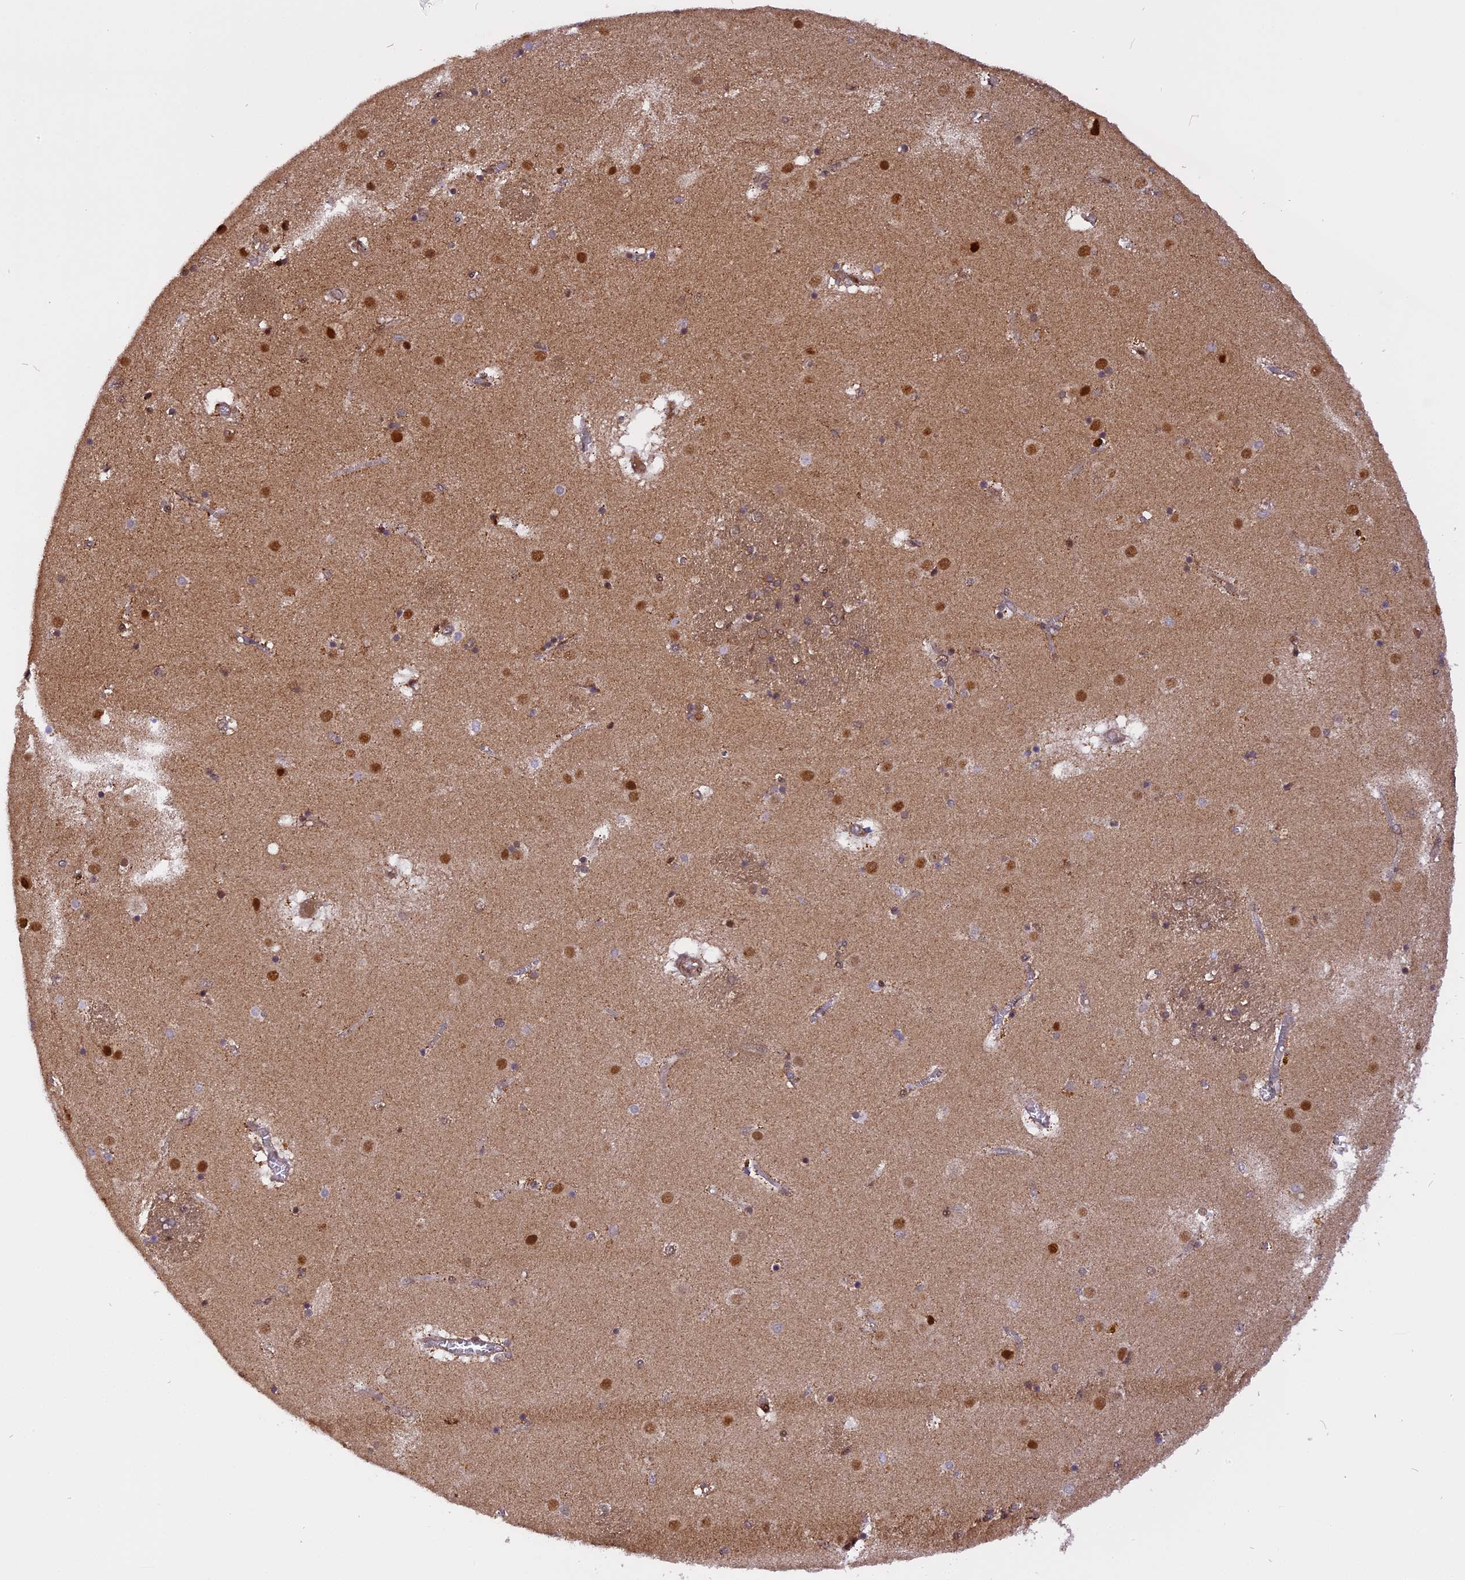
{"staining": {"intensity": "moderate", "quantity": "25%-75%", "location": "nuclear"}, "tissue": "caudate", "cell_type": "Glial cells", "image_type": "normal", "snomed": [{"axis": "morphology", "description": "Normal tissue, NOS"}, {"axis": "topography", "description": "Lateral ventricle wall"}], "caption": "Brown immunohistochemical staining in normal caudate displays moderate nuclear expression in approximately 25%-75% of glial cells.", "gene": "MICALL1", "patient": {"sex": "male", "age": 70}}